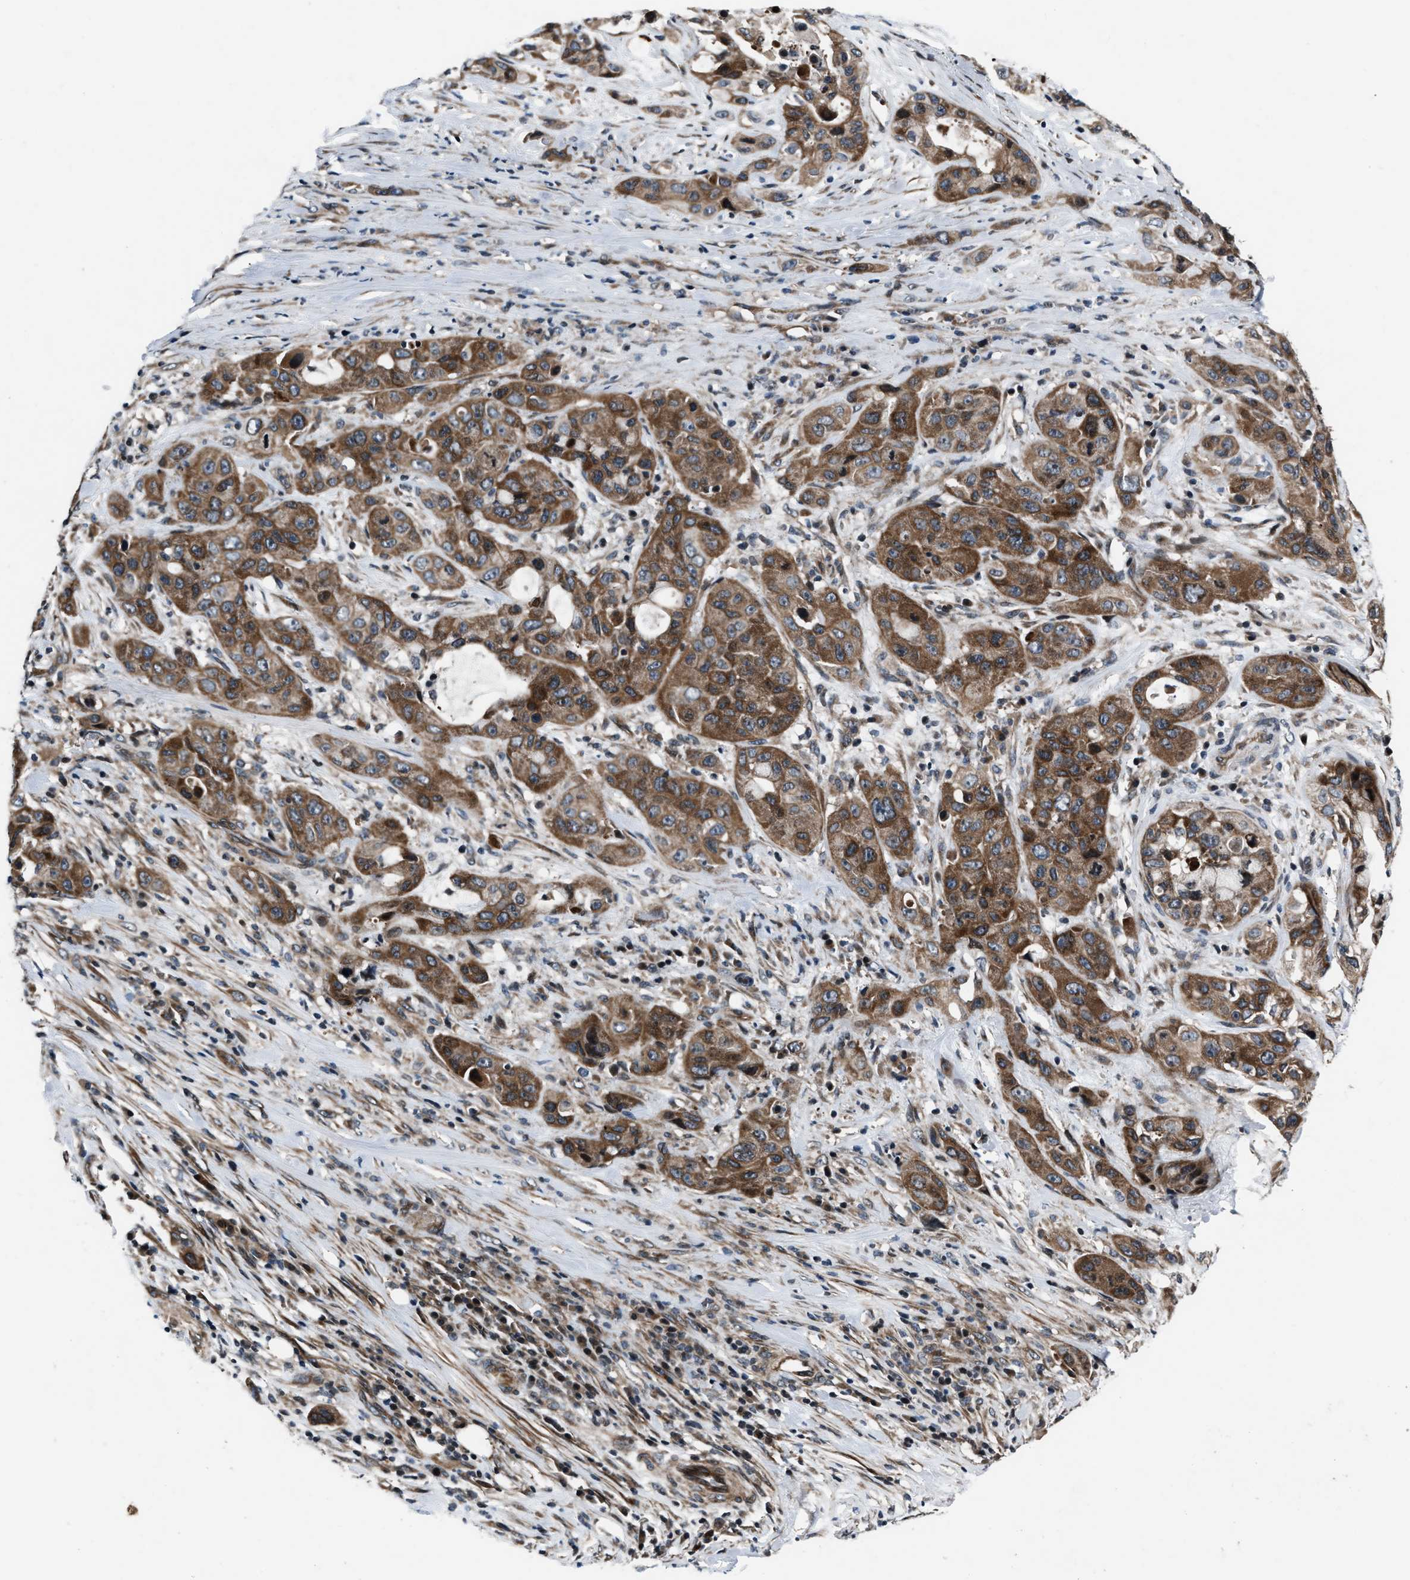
{"staining": {"intensity": "moderate", "quantity": ">75%", "location": "cytoplasmic/membranous"}, "tissue": "pancreatic cancer", "cell_type": "Tumor cells", "image_type": "cancer", "snomed": [{"axis": "morphology", "description": "Adenocarcinoma, NOS"}, {"axis": "topography", "description": "Pancreas"}], "caption": "High-magnification brightfield microscopy of pancreatic cancer stained with DAB (3,3'-diaminobenzidine) (brown) and counterstained with hematoxylin (blue). tumor cells exhibit moderate cytoplasmic/membranous positivity is seen in about>75% of cells.", "gene": "DYNC2I1", "patient": {"sex": "male", "age": 53}}